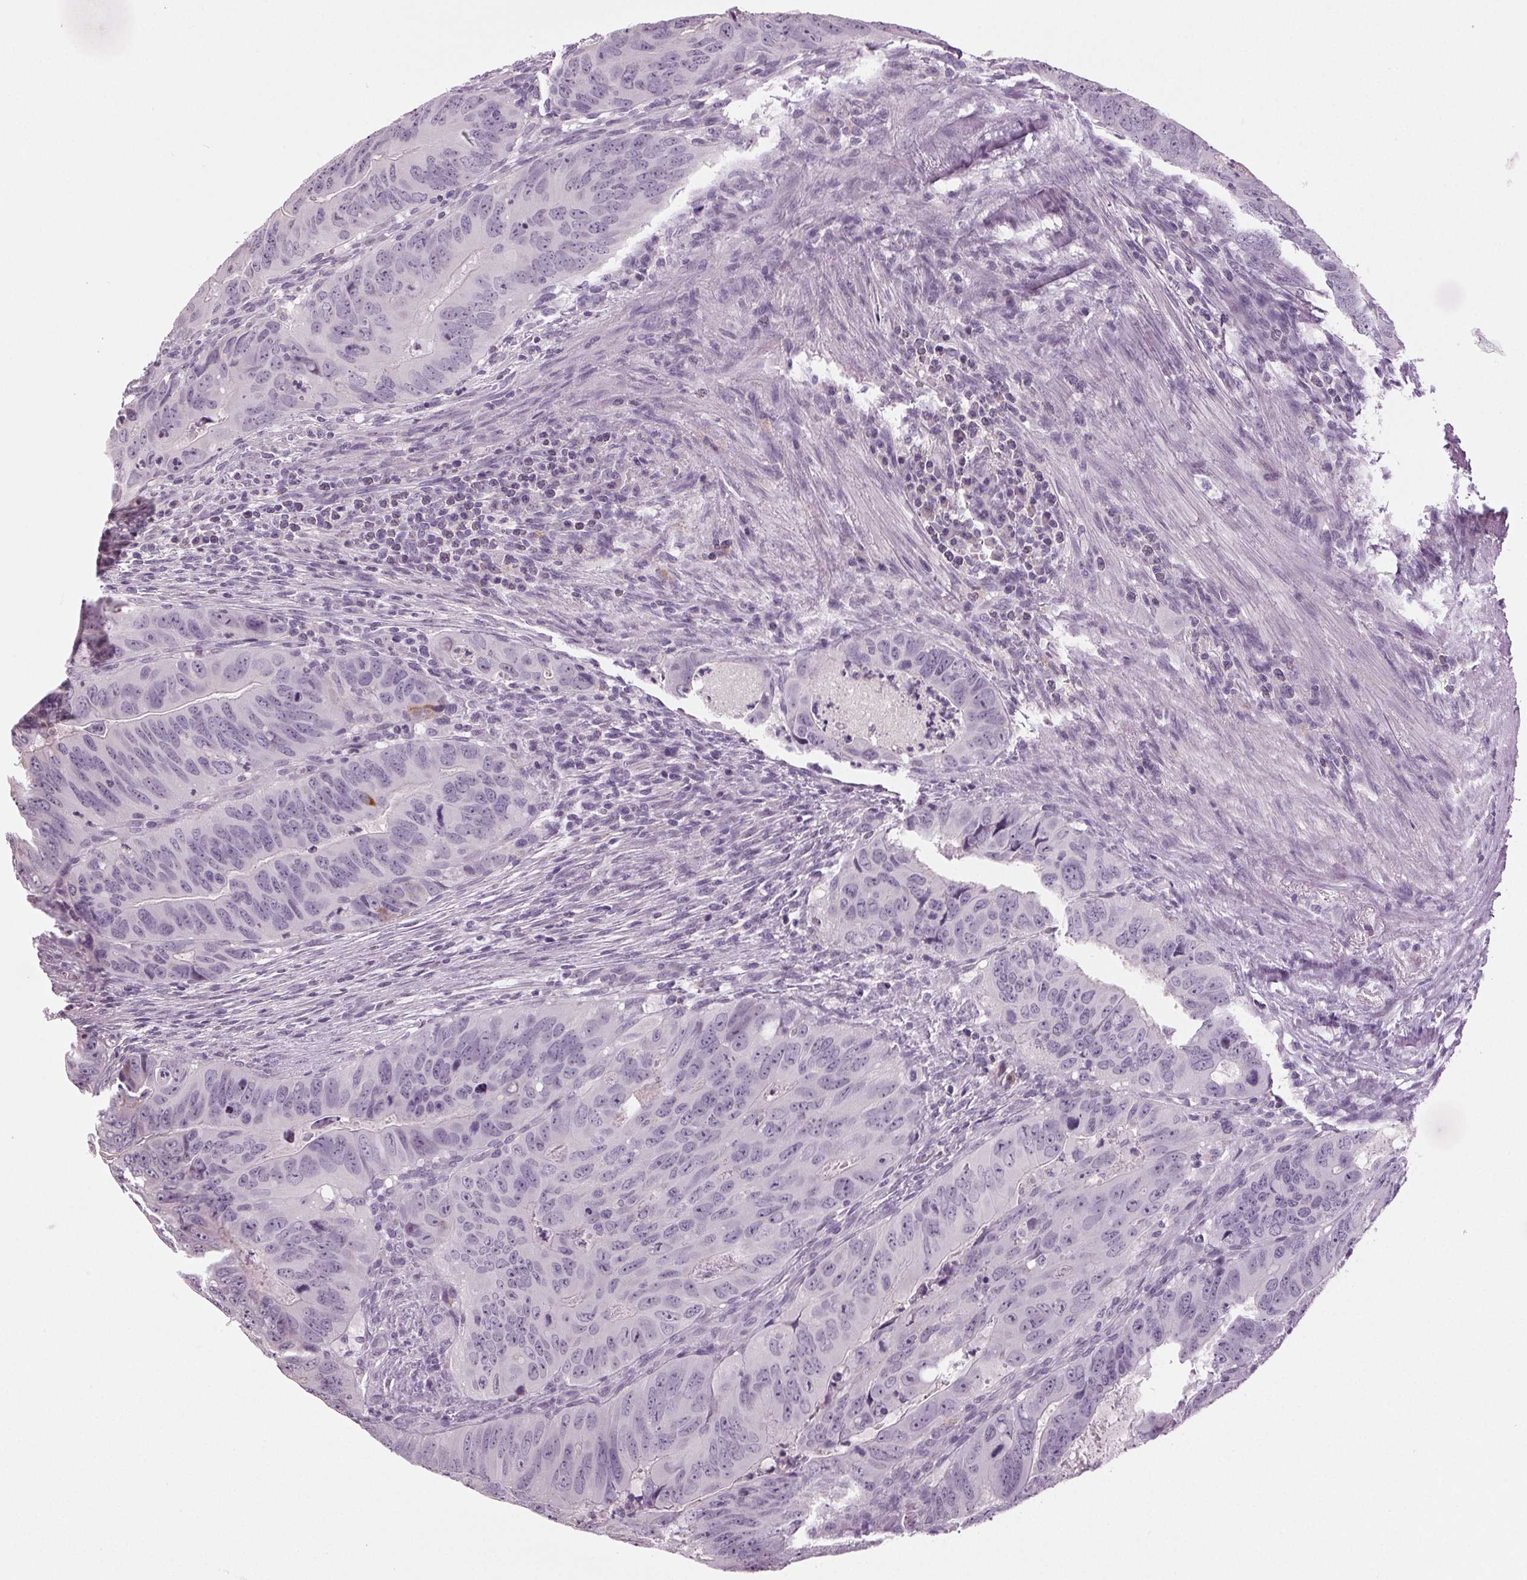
{"staining": {"intensity": "negative", "quantity": "none", "location": "none"}, "tissue": "colorectal cancer", "cell_type": "Tumor cells", "image_type": "cancer", "snomed": [{"axis": "morphology", "description": "Adenocarcinoma, NOS"}, {"axis": "topography", "description": "Colon"}], "caption": "This histopathology image is of adenocarcinoma (colorectal) stained with immunohistochemistry to label a protein in brown with the nuclei are counter-stained blue. There is no staining in tumor cells. The staining was performed using DAB to visualize the protein expression in brown, while the nuclei were stained in blue with hematoxylin (Magnification: 20x).", "gene": "DNAH12", "patient": {"sex": "male", "age": 79}}